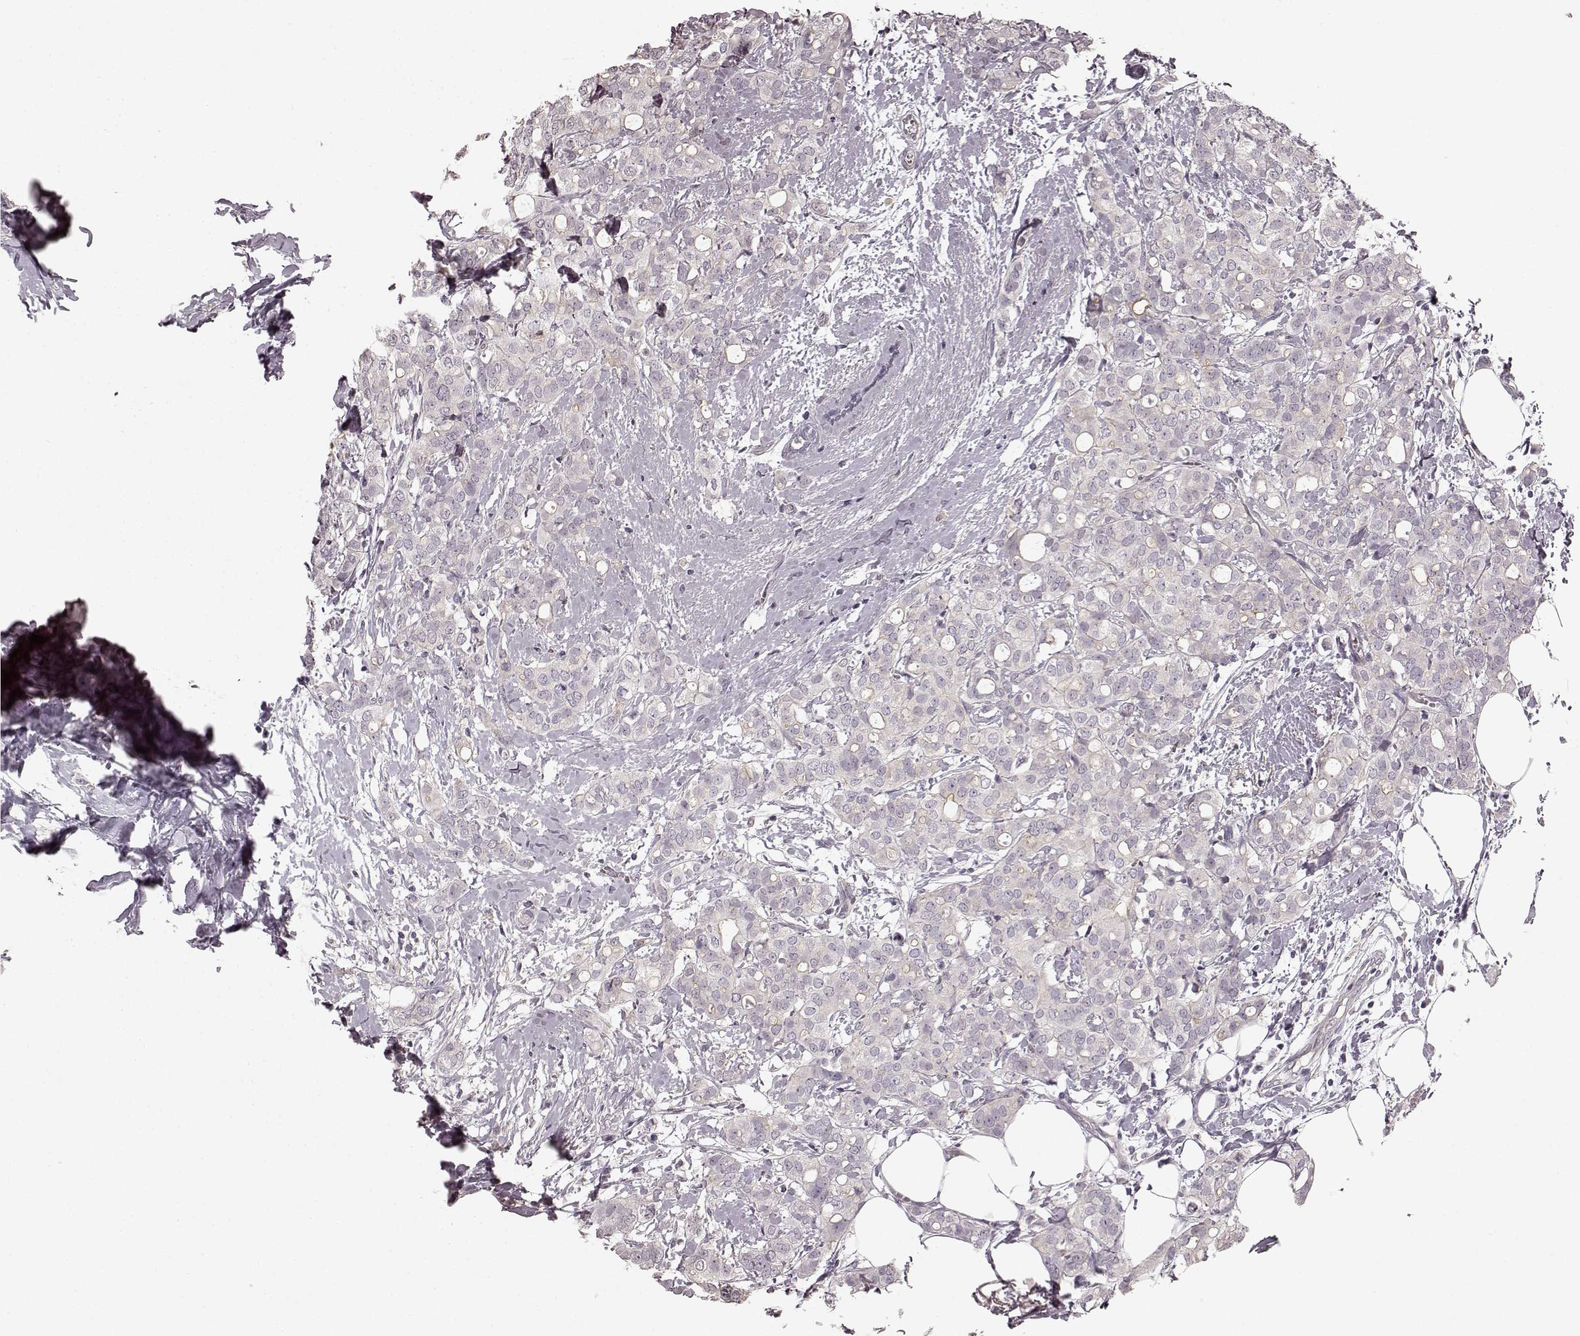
{"staining": {"intensity": "negative", "quantity": "none", "location": "none"}, "tissue": "breast cancer", "cell_type": "Tumor cells", "image_type": "cancer", "snomed": [{"axis": "morphology", "description": "Duct carcinoma"}, {"axis": "topography", "description": "Breast"}], "caption": "Immunohistochemistry of human breast cancer (intraductal carcinoma) demonstrates no staining in tumor cells.", "gene": "PRKCE", "patient": {"sex": "female", "age": 40}}